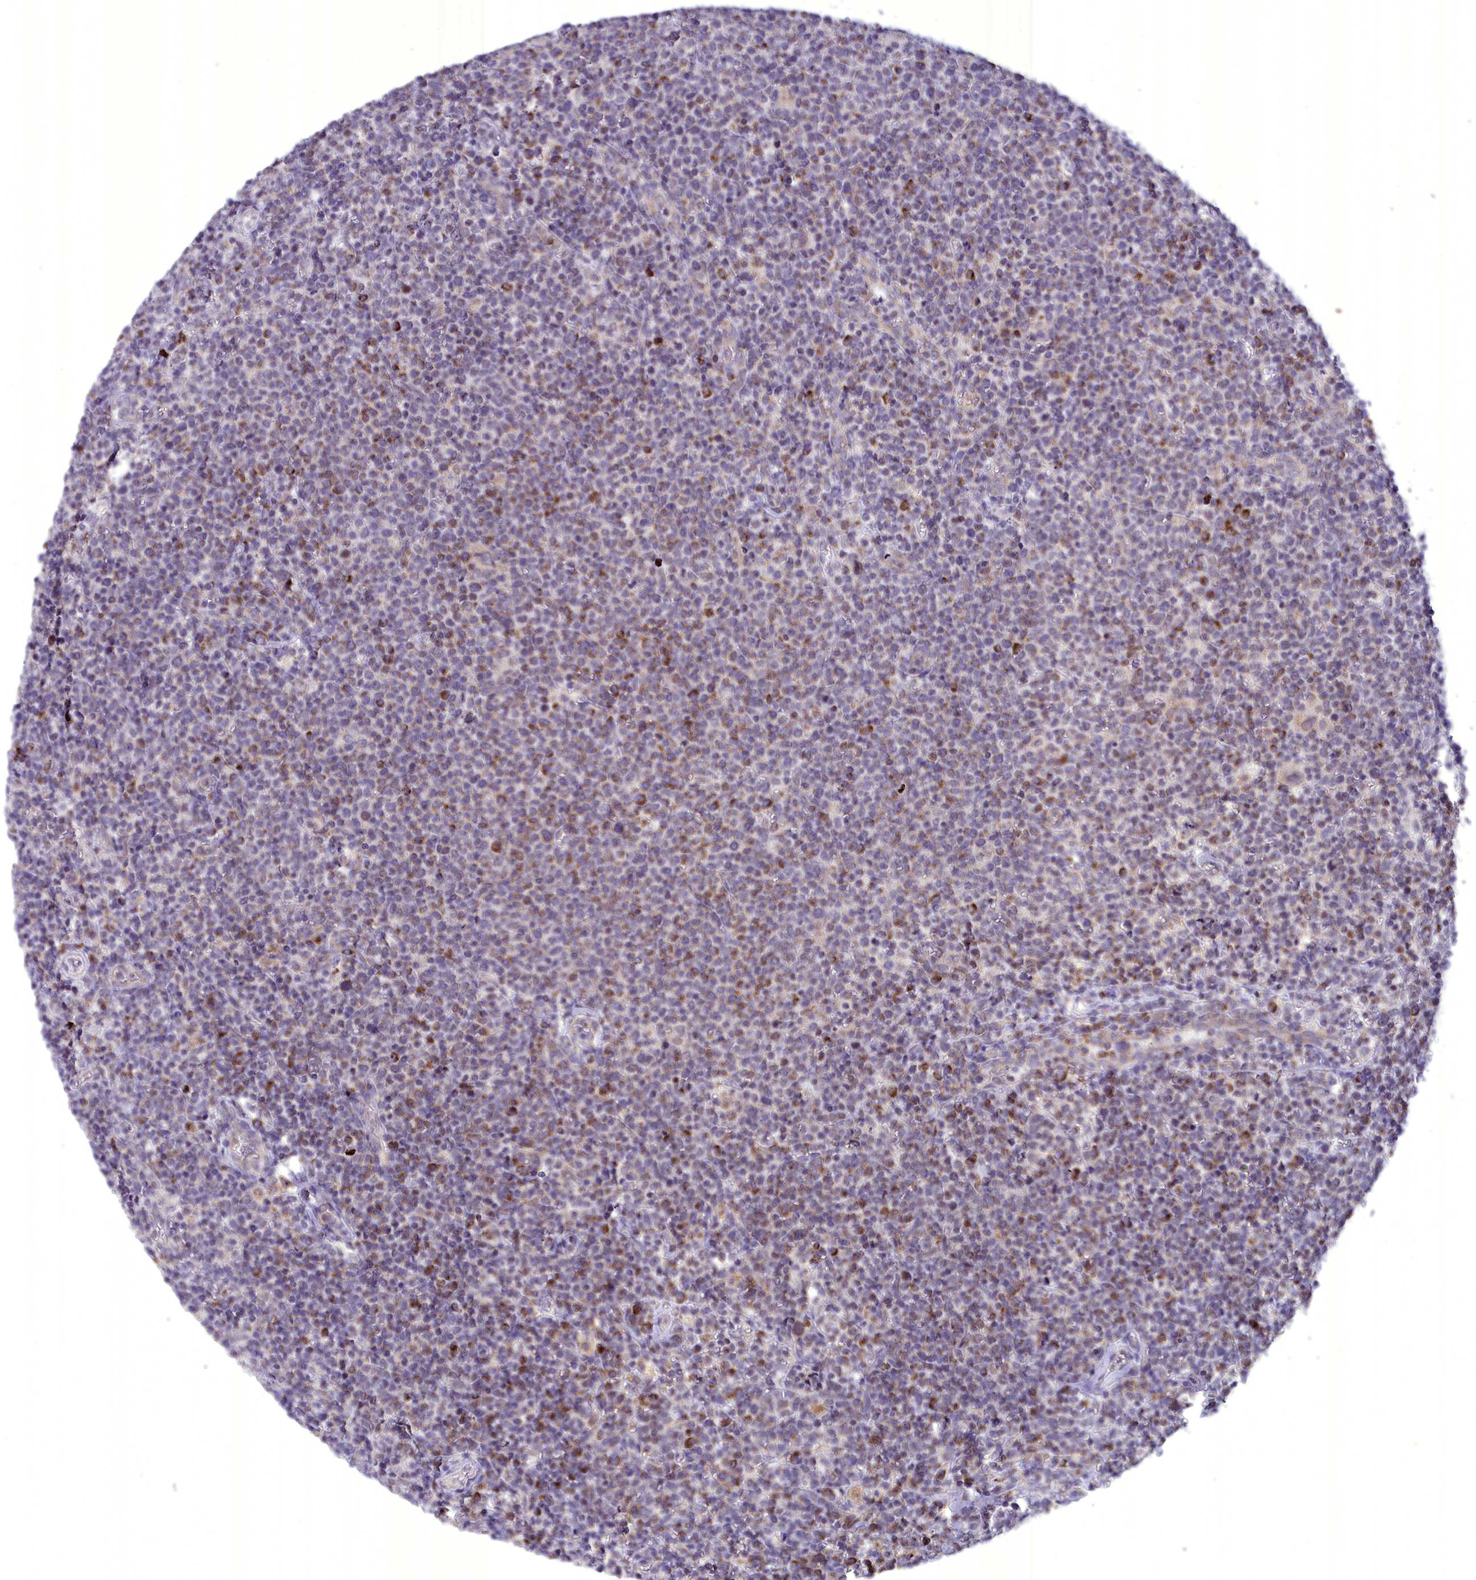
{"staining": {"intensity": "moderate", "quantity": "25%-75%", "location": "cytoplasmic/membranous"}, "tissue": "lymphoma", "cell_type": "Tumor cells", "image_type": "cancer", "snomed": [{"axis": "morphology", "description": "Malignant lymphoma, non-Hodgkin's type, High grade"}, {"axis": "topography", "description": "Lymph node"}], "caption": "Immunohistochemistry photomicrograph of human lymphoma stained for a protein (brown), which demonstrates medium levels of moderate cytoplasmic/membranous positivity in about 25%-75% of tumor cells.", "gene": "FAM149B1", "patient": {"sex": "male", "age": 61}}